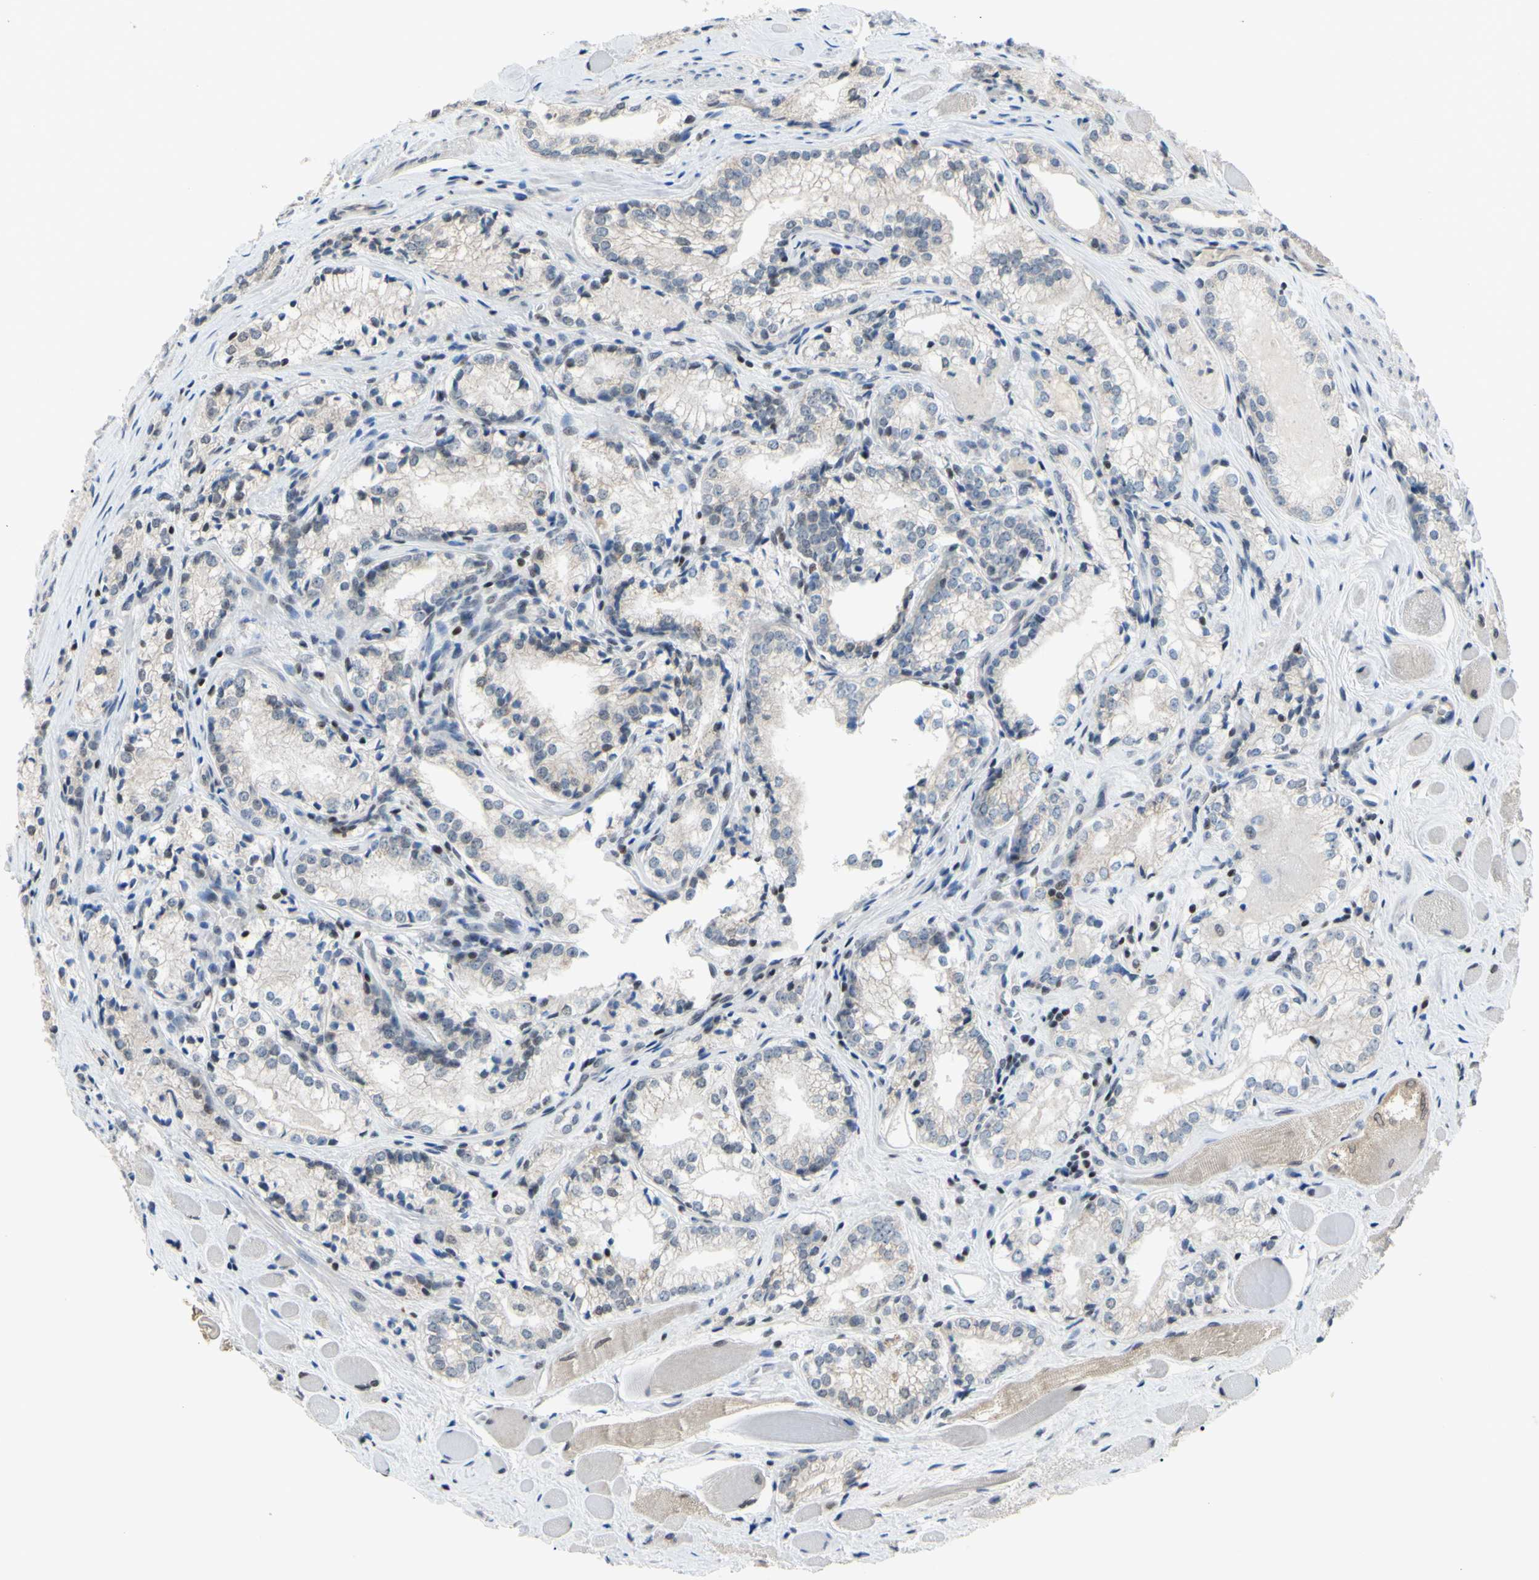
{"staining": {"intensity": "weak", "quantity": "<25%", "location": "cytoplasmic/membranous"}, "tissue": "prostate cancer", "cell_type": "Tumor cells", "image_type": "cancer", "snomed": [{"axis": "morphology", "description": "Adenocarcinoma, Low grade"}, {"axis": "topography", "description": "Prostate"}], "caption": "Prostate adenocarcinoma (low-grade) was stained to show a protein in brown. There is no significant staining in tumor cells. Nuclei are stained in blue.", "gene": "SP4", "patient": {"sex": "male", "age": 60}}